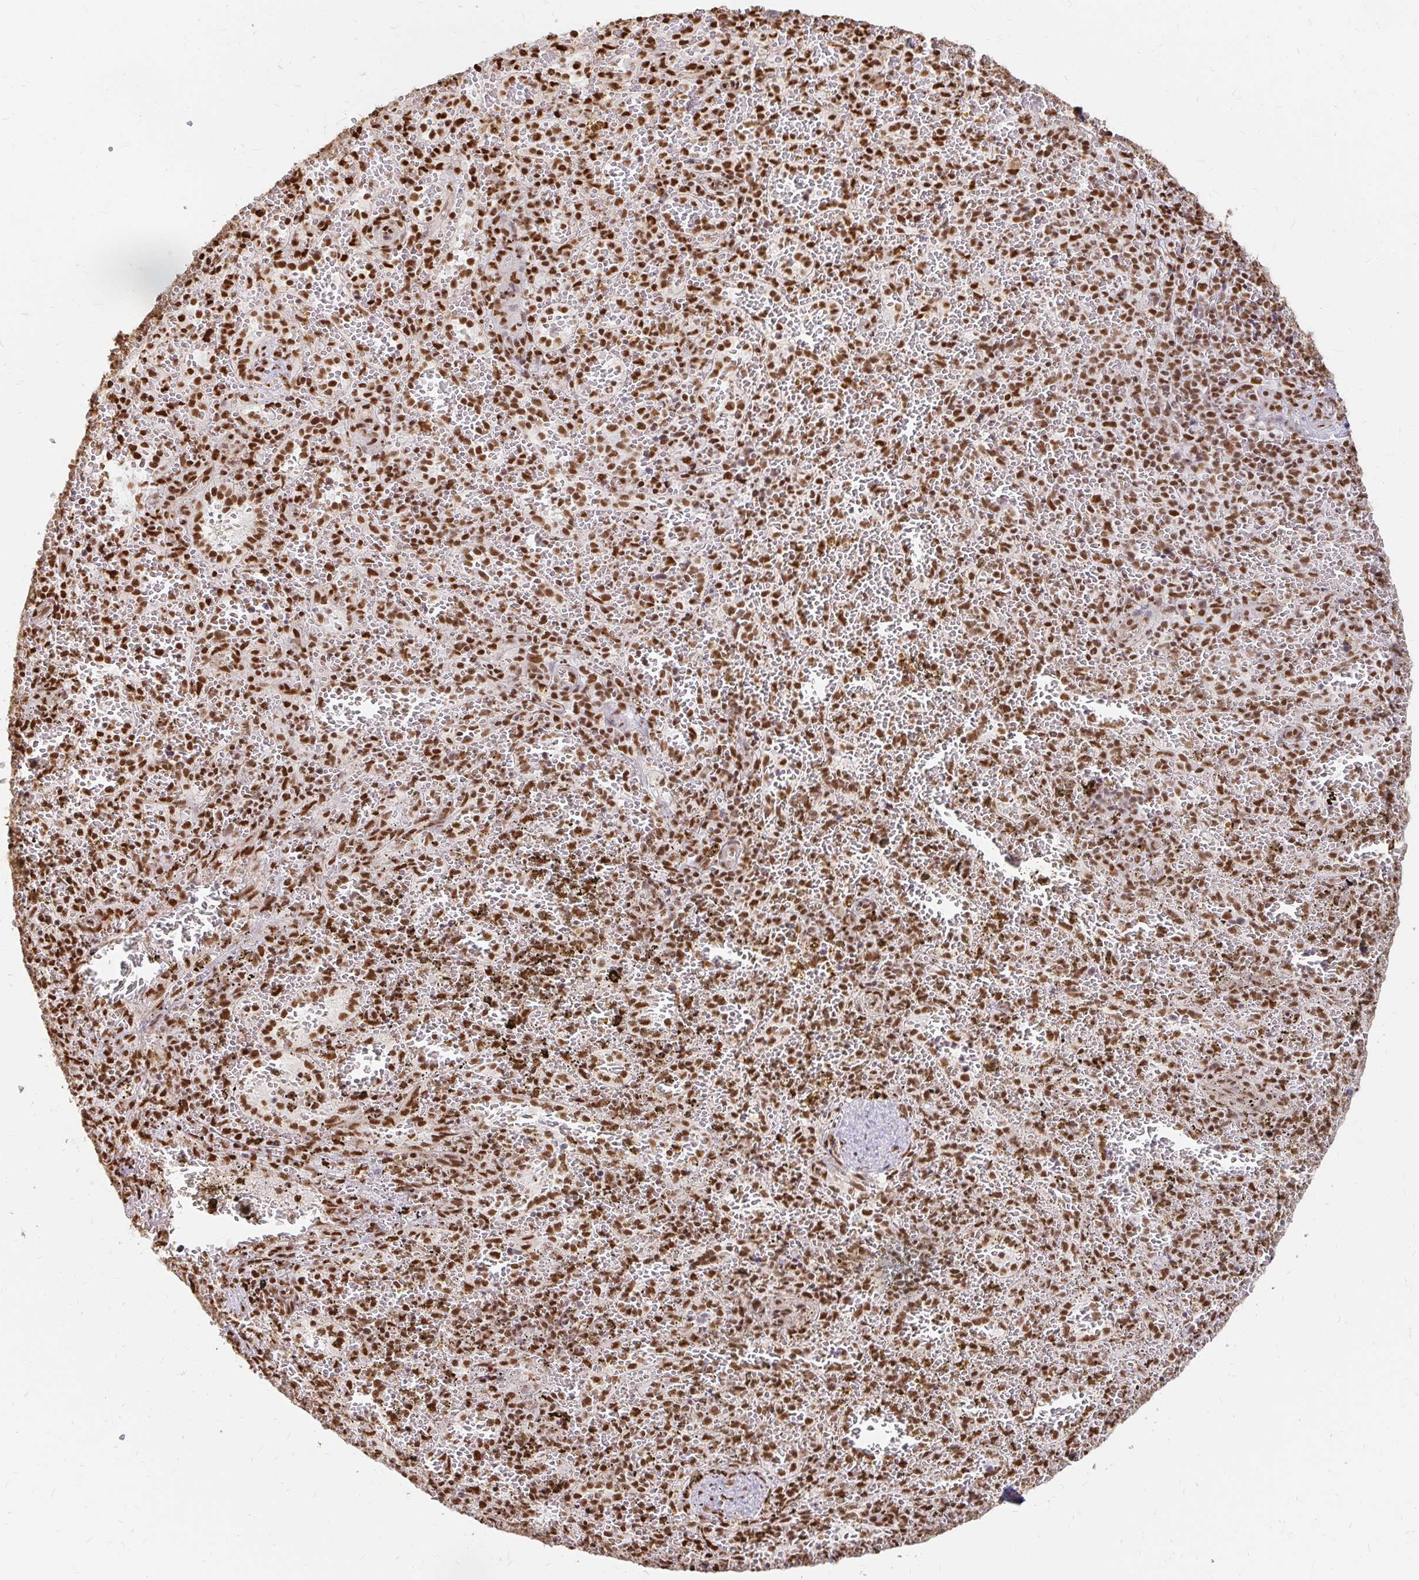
{"staining": {"intensity": "strong", "quantity": "25%-75%", "location": "nuclear"}, "tissue": "spleen", "cell_type": "Cells in red pulp", "image_type": "normal", "snomed": [{"axis": "morphology", "description": "Normal tissue, NOS"}, {"axis": "topography", "description": "Spleen"}], "caption": "Protein expression by IHC reveals strong nuclear staining in approximately 25%-75% of cells in red pulp in benign spleen.", "gene": "HNRNPU", "patient": {"sex": "female", "age": 50}}